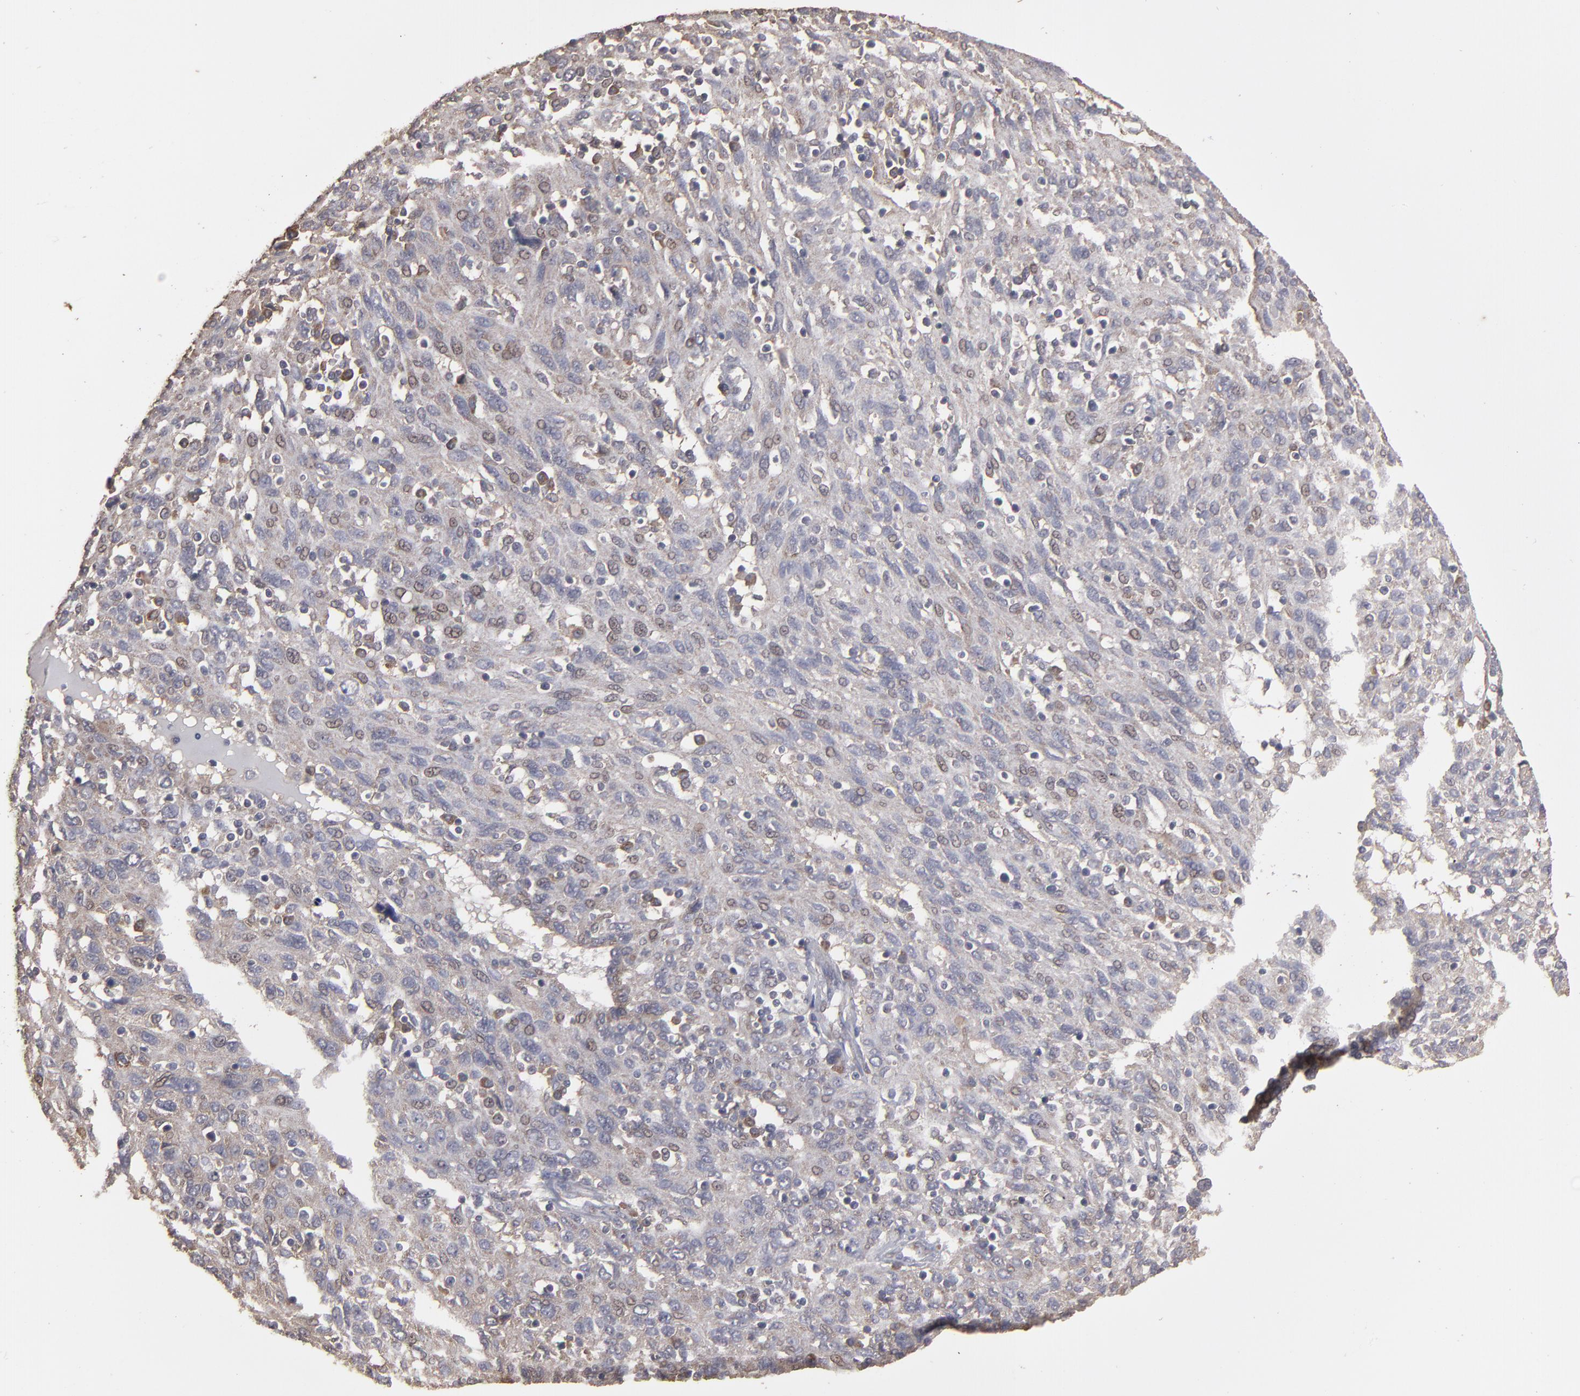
{"staining": {"intensity": "weak", "quantity": ">75%", "location": "cytoplasmic/membranous,nuclear"}, "tissue": "ovarian cancer", "cell_type": "Tumor cells", "image_type": "cancer", "snomed": [{"axis": "morphology", "description": "Carcinoma, endometroid"}, {"axis": "topography", "description": "Ovary"}], "caption": "Weak cytoplasmic/membranous and nuclear staining for a protein is appreciated in approximately >75% of tumor cells of ovarian cancer (endometroid carcinoma) using IHC.", "gene": "MMP2", "patient": {"sex": "female", "age": 50}}